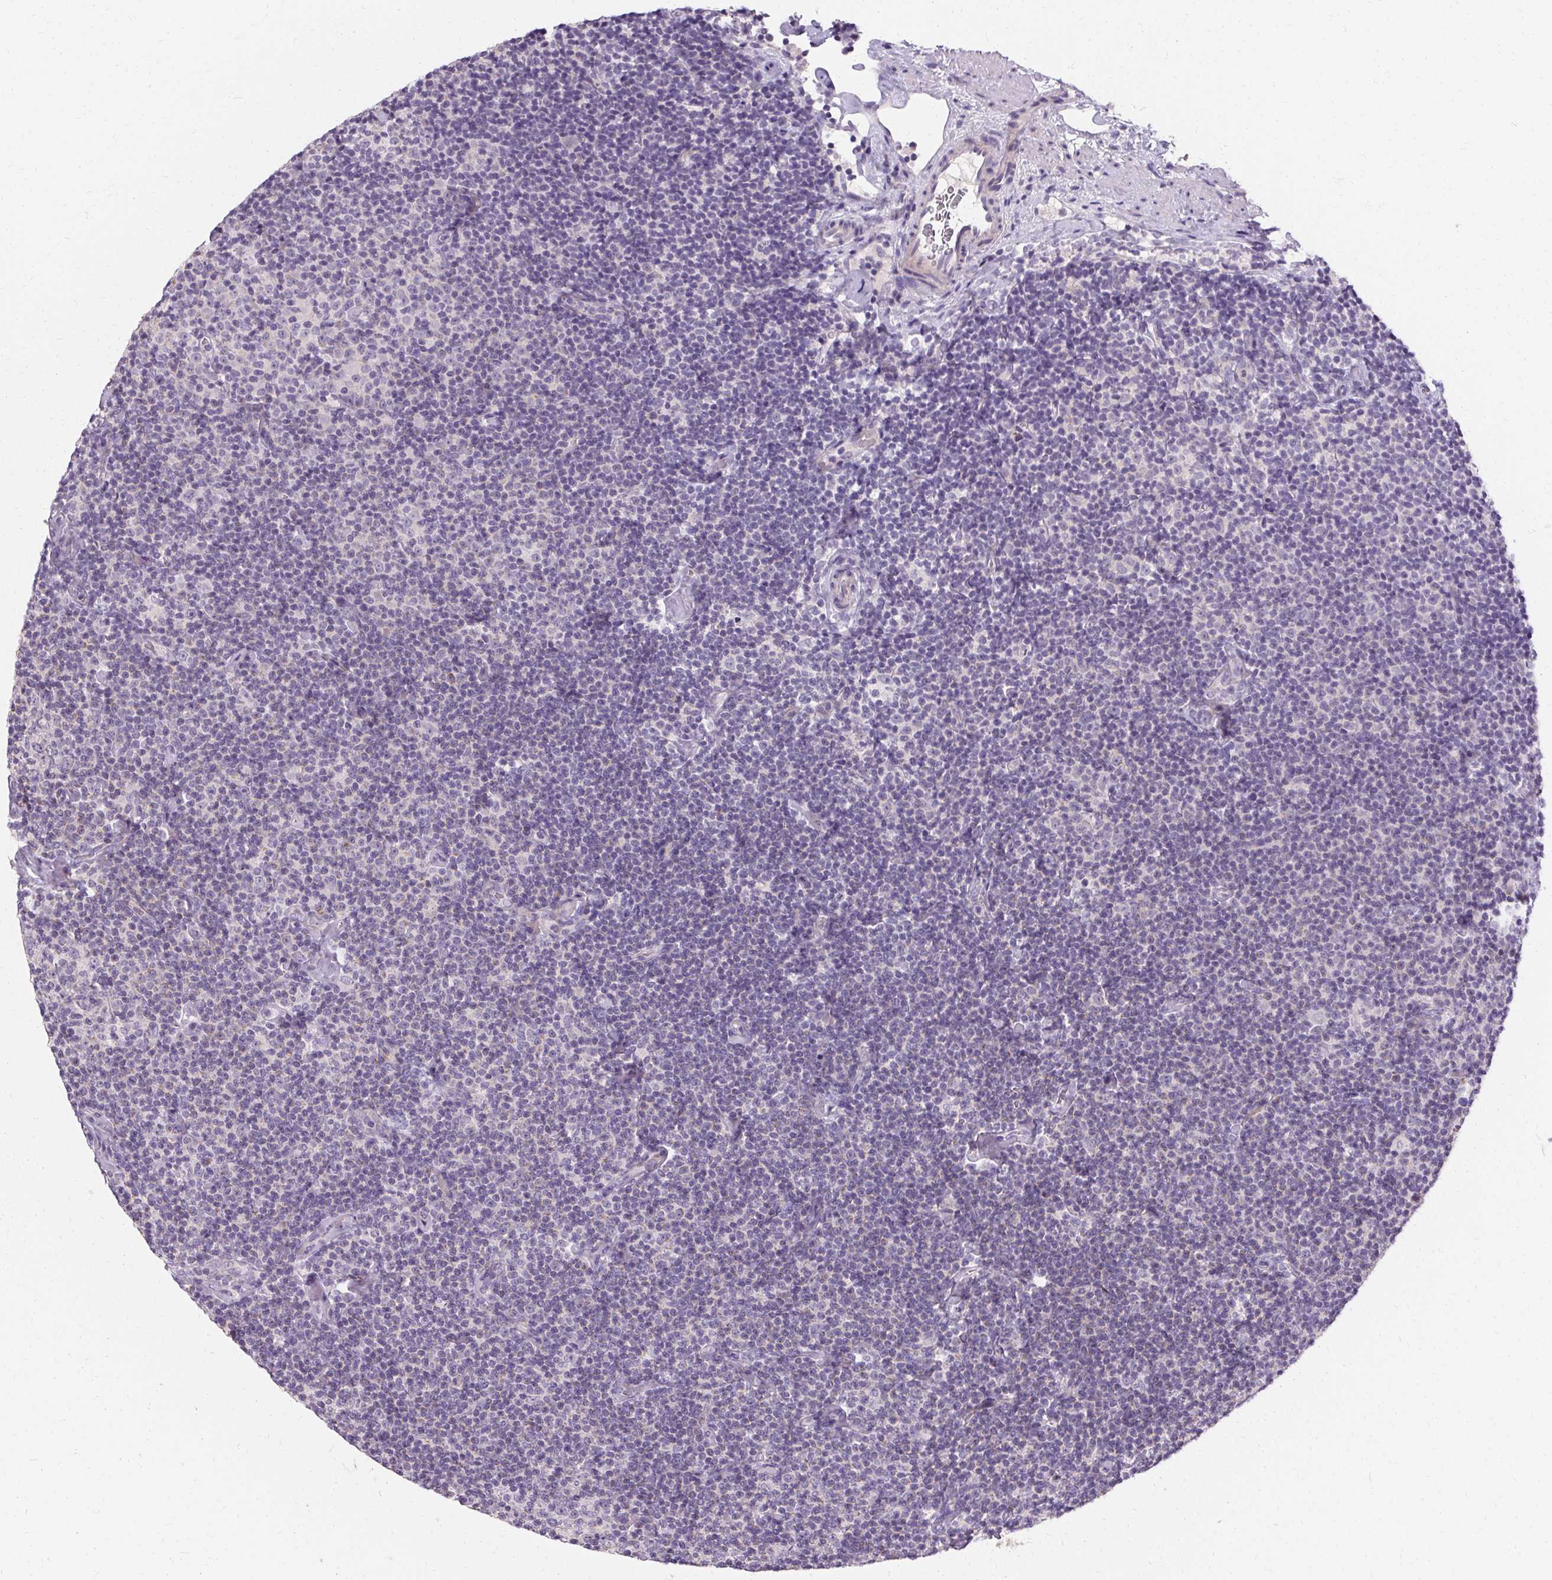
{"staining": {"intensity": "negative", "quantity": "none", "location": "none"}, "tissue": "lymphoma", "cell_type": "Tumor cells", "image_type": "cancer", "snomed": [{"axis": "morphology", "description": "Malignant lymphoma, non-Hodgkin's type, Low grade"}, {"axis": "topography", "description": "Lymph node"}], "caption": "Lymphoma stained for a protein using immunohistochemistry displays no staining tumor cells.", "gene": "TRIP13", "patient": {"sex": "male", "age": 81}}